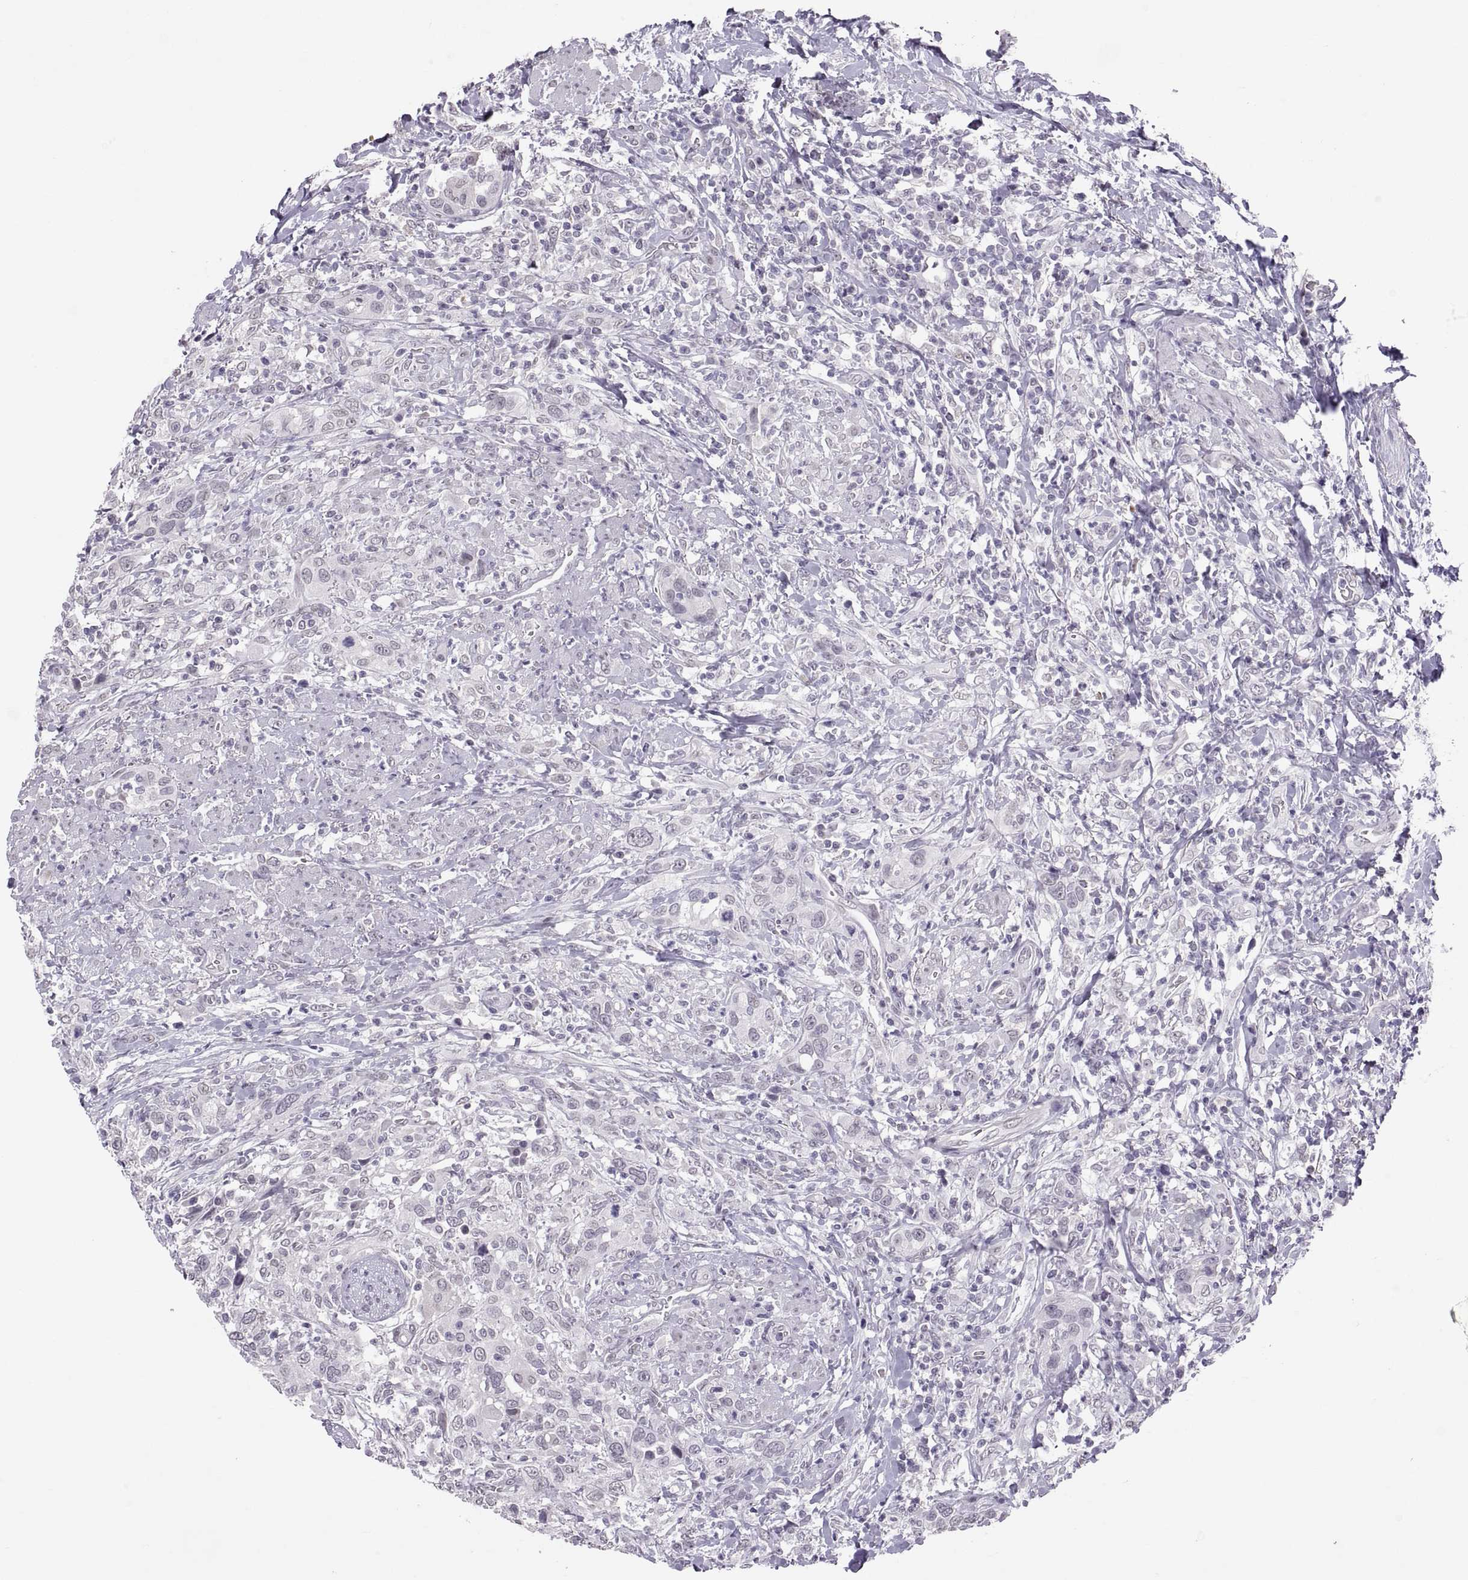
{"staining": {"intensity": "negative", "quantity": "none", "location": "none"}, "tissue": "urothelial cancer", "cell_type": "Tumor cells", "image_type": "cancer", "snomed": [{"axis": "morphology", "description": "Urothelial carcinoma, NOS"}, {"axis": "morphology", "description": "Urothelial carcinoma, High grade"}, {"axis": "topography", "description": "Urinary bladder"}], "caption": "An image of urothelial cancer stained for a protein exhibits no brown staining in tumor cells.", "gene": "KRT77", "patient": {"sex": "female", "age": 64}}